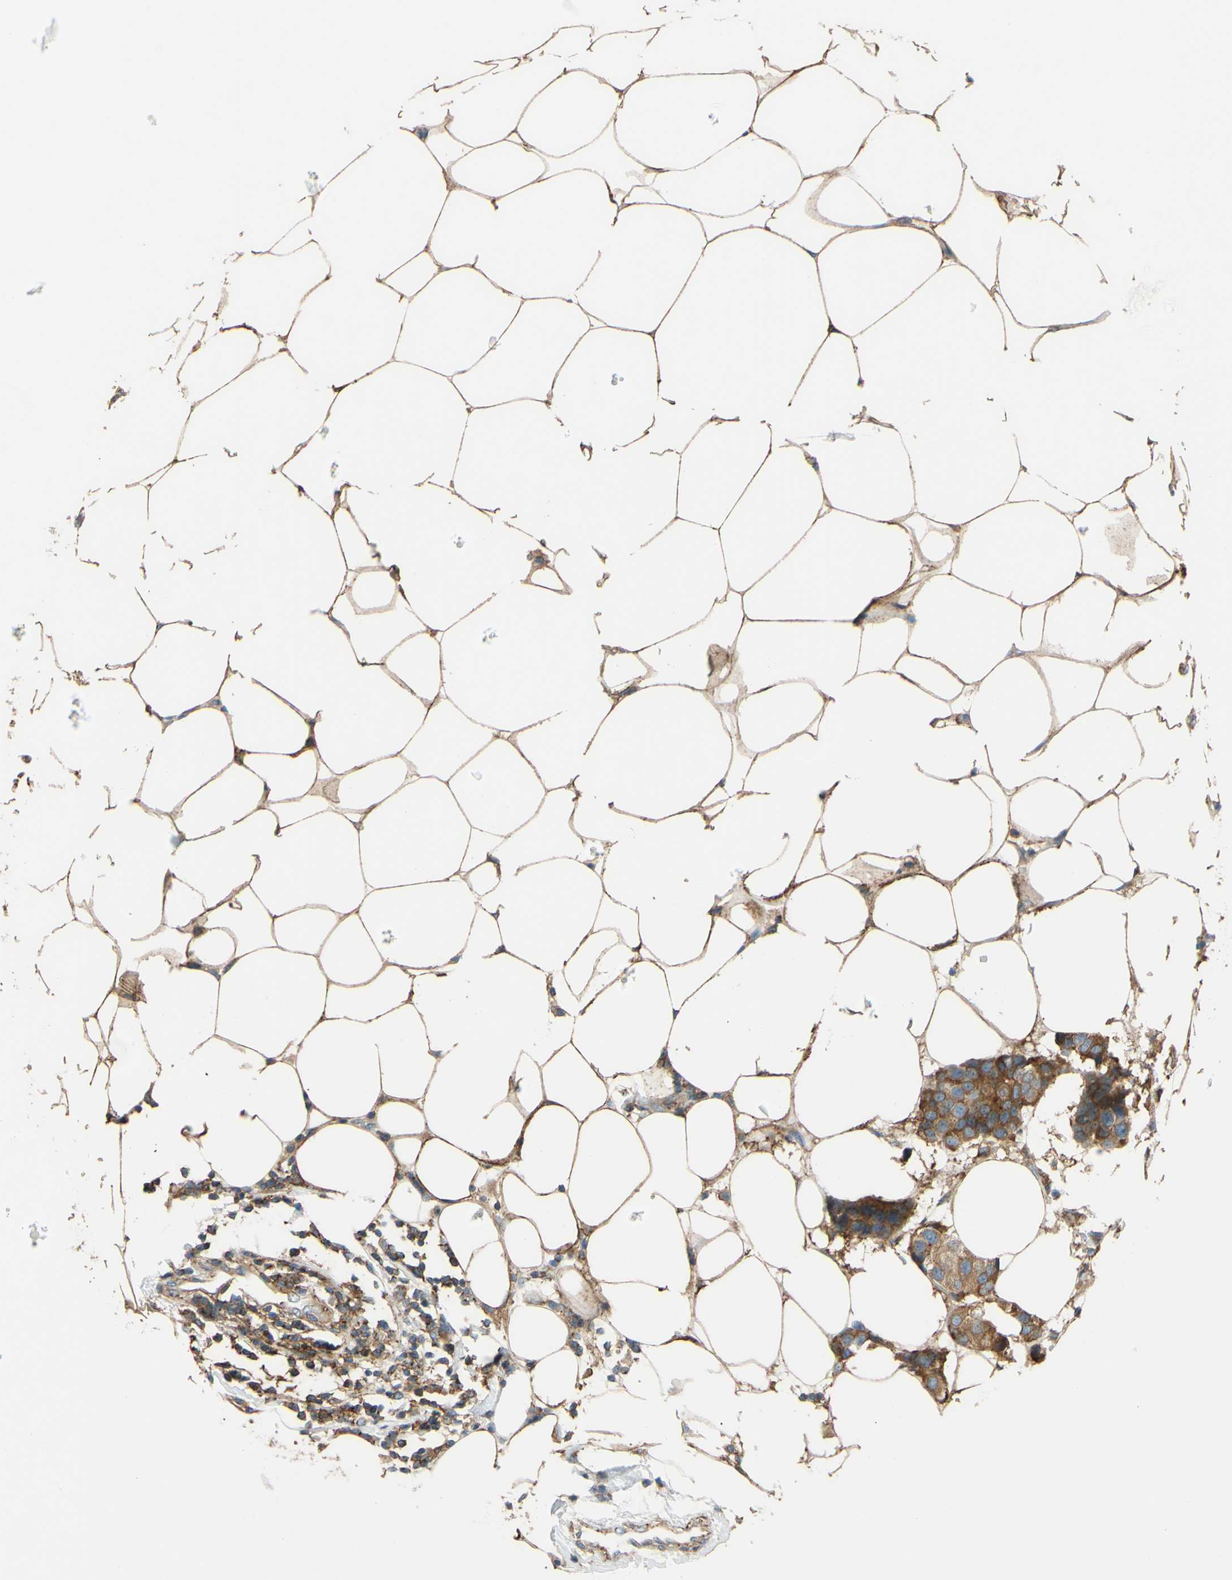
{"staining": {"intensity": "moderate", "quantity": ">75%", "location": "cytoplasmic/membranous"}, "tissue": "breast cancer", "cell_type": "Tumor cells", "image_type": "cancer", "snomed": [{"axis": "morphology", "description": "Normal tissue, NOS"}, {"axis": "morphology", "description": "Duct carcinoma"}, {"axis": "topography", "description": "Breast"}], "caption": "Moderate cytoplasmic/membranous expression for a protein is identified in about >75% of tumor cells of breast intraductal carcinoma using immunohistochemistry.", "gene": "POR", "patient": {"sex": "female", "age": 39}}